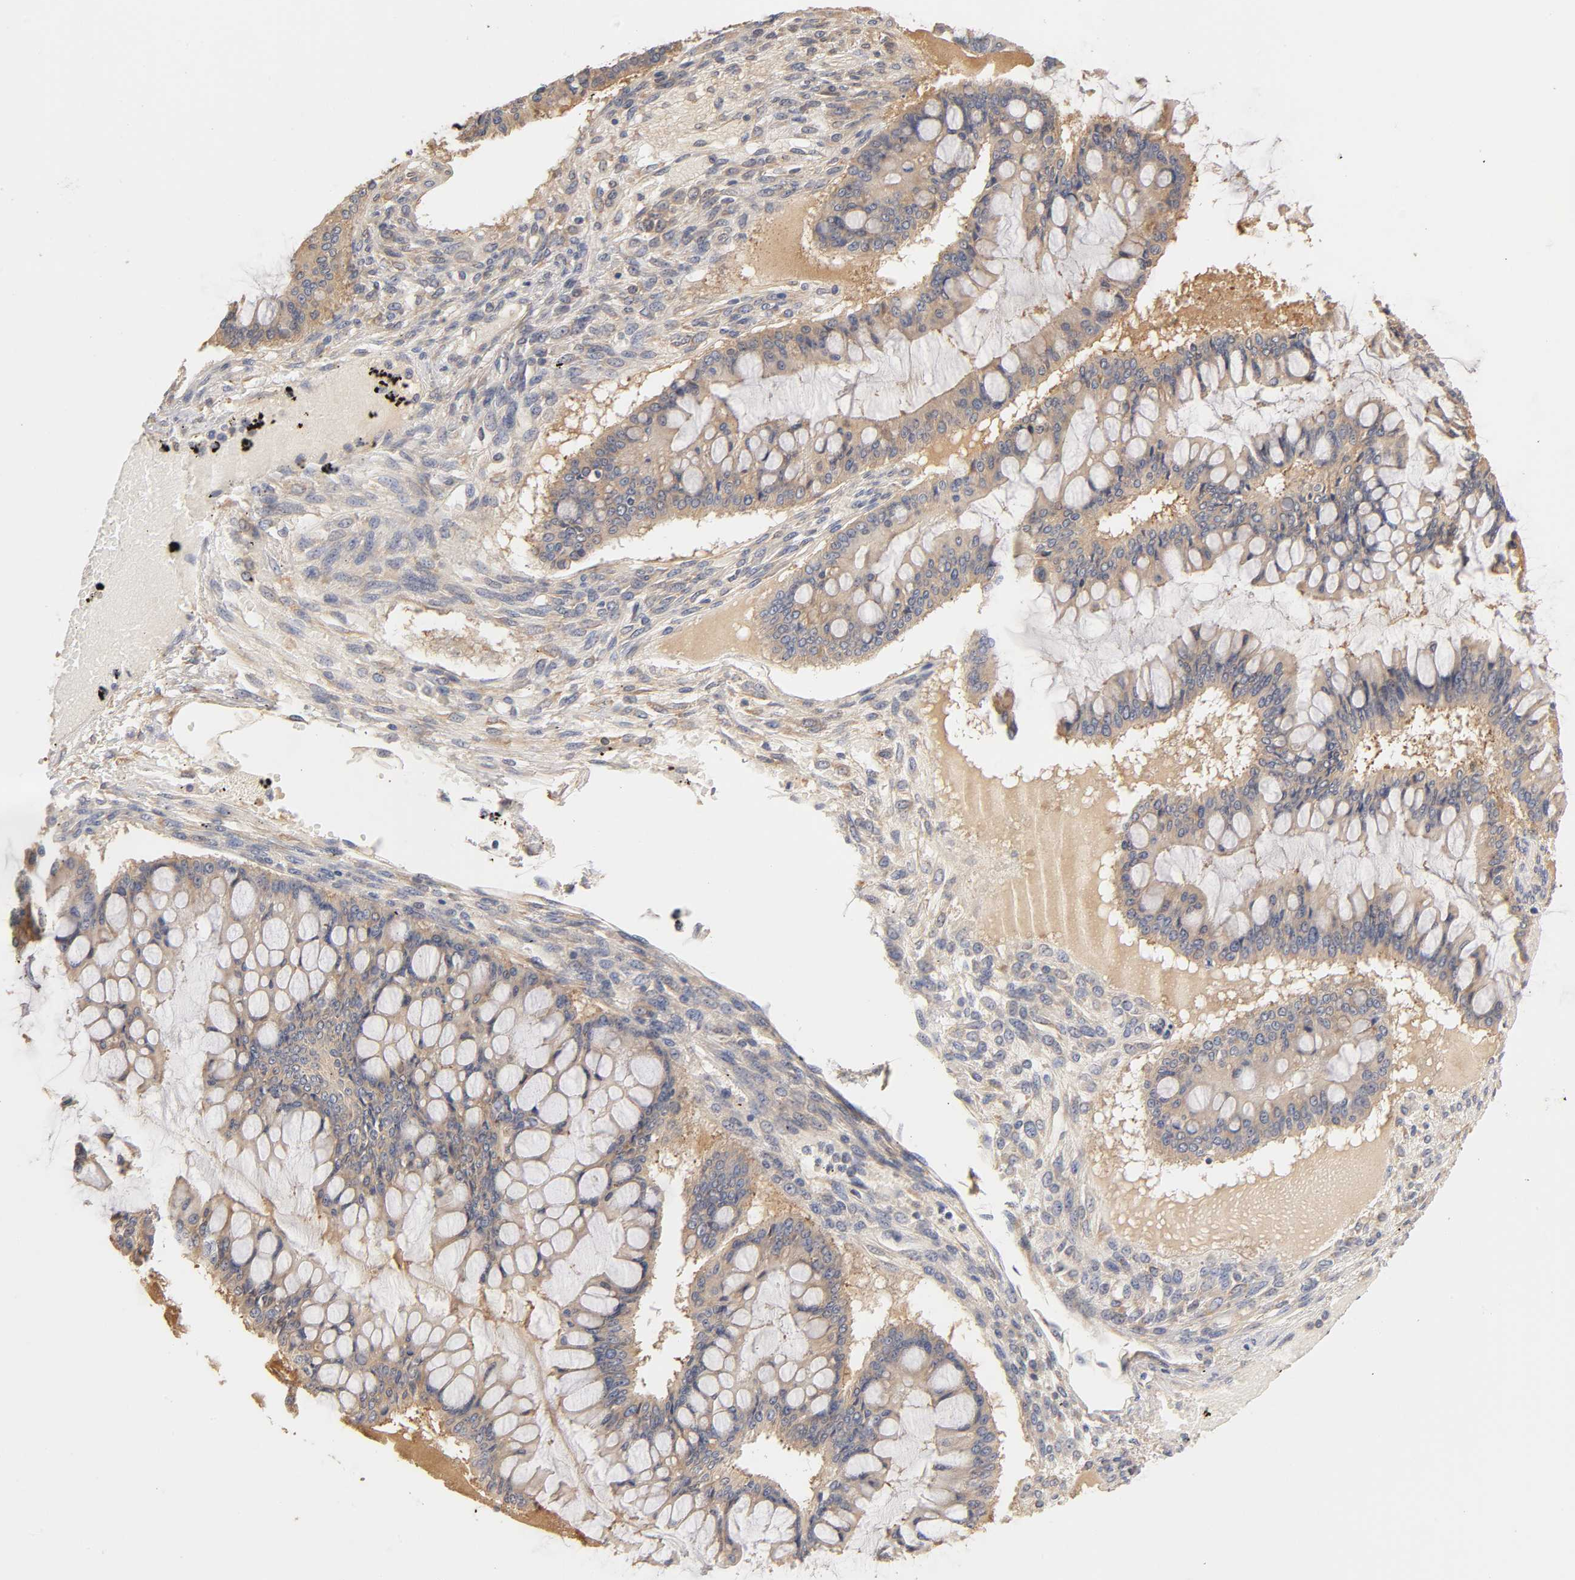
{"staining": {"intensity": "weak", "quantity": ">75%", "location": "cytoplasmic/membranous"}, "tissue": "ovarian cancer", "cell_type": "Tumor cells", "image_type": "cancer", "snomed": [{"axis": "morphology", "description": "Cystadenocarcinoma, mucinous, NOS"}, {"axis": "topography", "description": "Ovary"}], "caption": "The photomicrograph shows immunohistochemical staining of ovarian cancer. There is weak cytoplasmic/membranous staining is seen in about >75% of tumor cells.", "gene": "RPS29", "patient": {"sex": "female", "age": 73}}